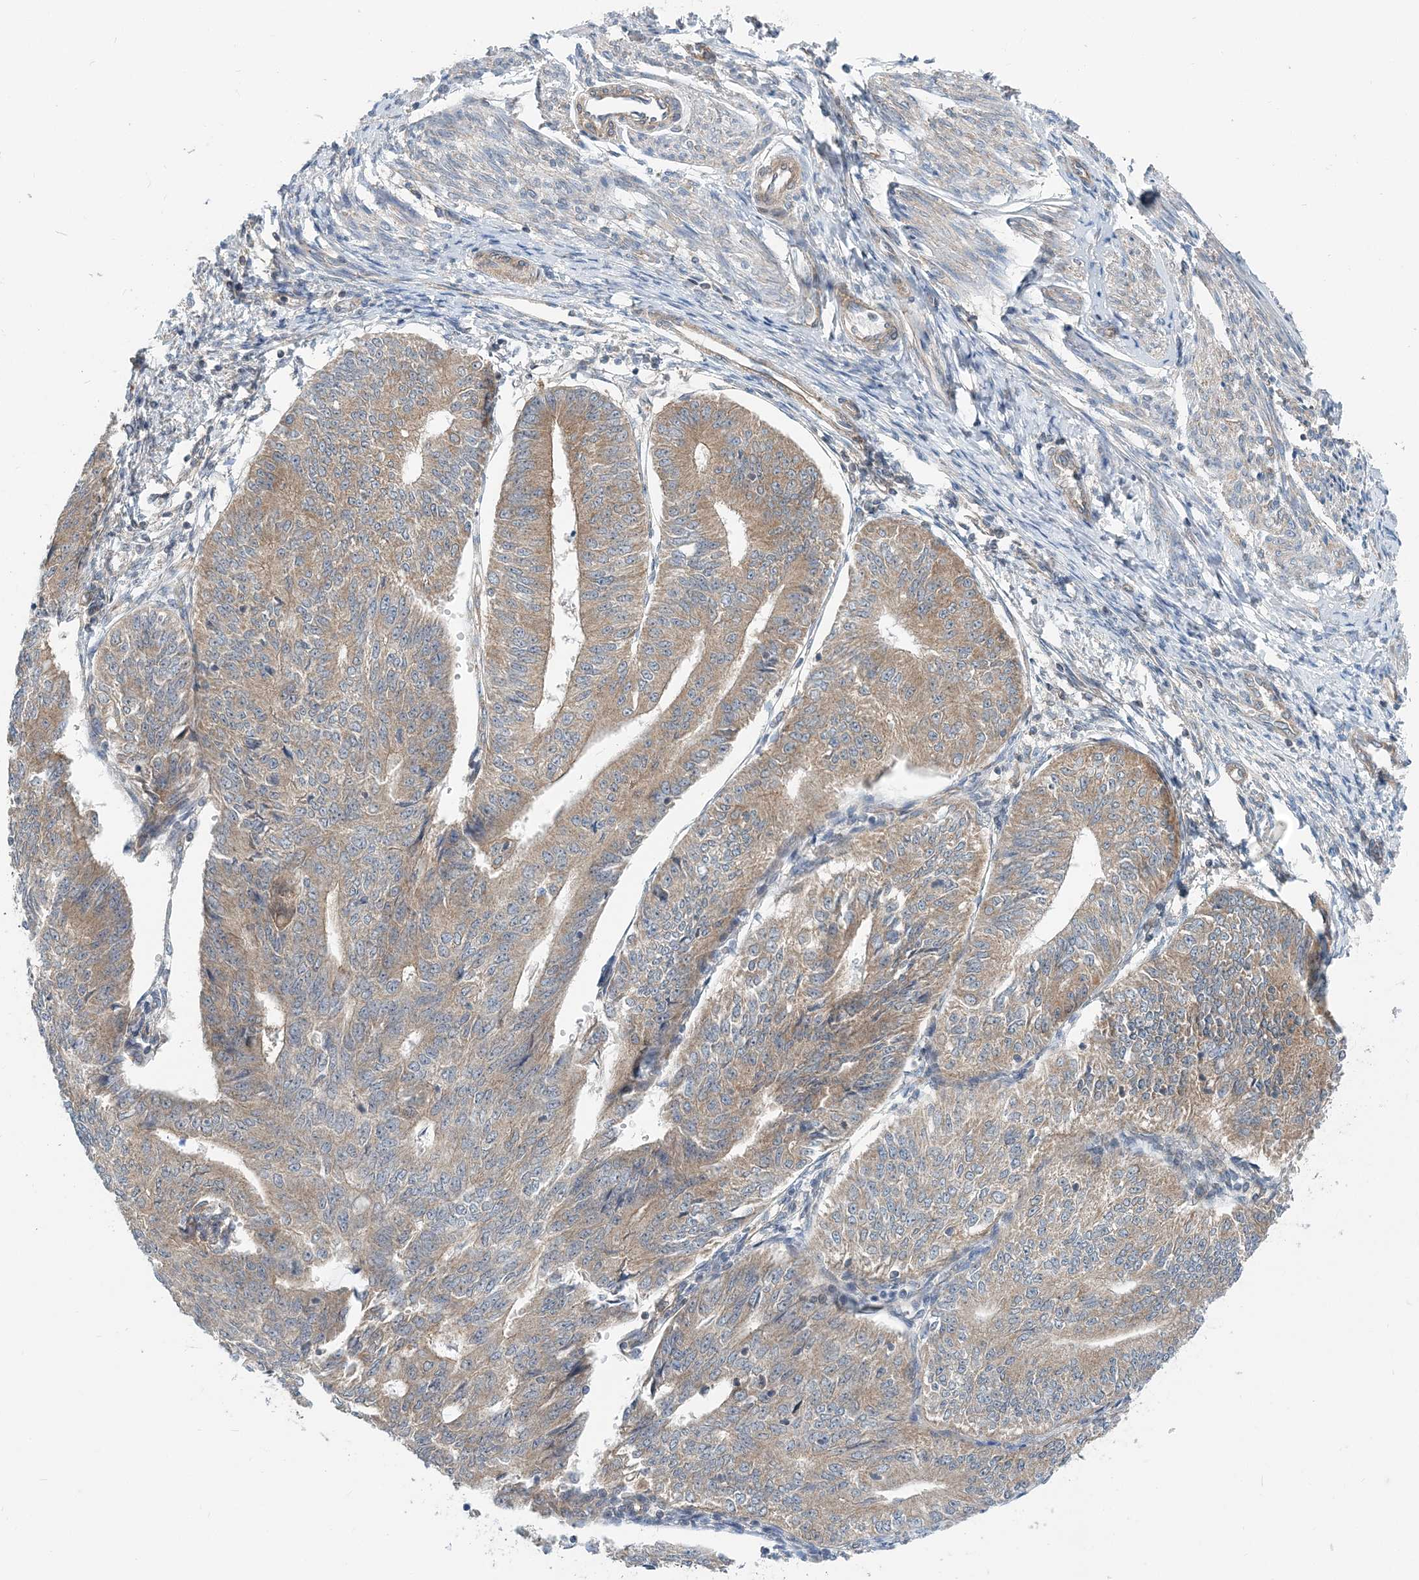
{"staining": {"intensity": "weak", "quantity": ">75%", "location": "cytoplasmic/membranous"}, "tissue": "endometrial cancer", "cell_type": "Tumor cells", "image_type": "cancer", "snomed": [{"axis": "morphology", "description": "Adenocarcinoma, NOS"}, {"axis": "topography", "description": "Endometrium"}], "caption": "A high-resolution image shows immunohistochemistry (IHC) staining of adenocarcinoma (endometrial), which exhibits weak cytoplasmic/membranous positivity in about >75% of tumor cells. The protein of interest is stained brown, and the nuclei are stained in blue (DAB (3,3'-diaminobenzidine) IHC with brightfield microscopy, high magnification).", "gene": "MOB4", "patient": {"sex": "female", "age": 32}}